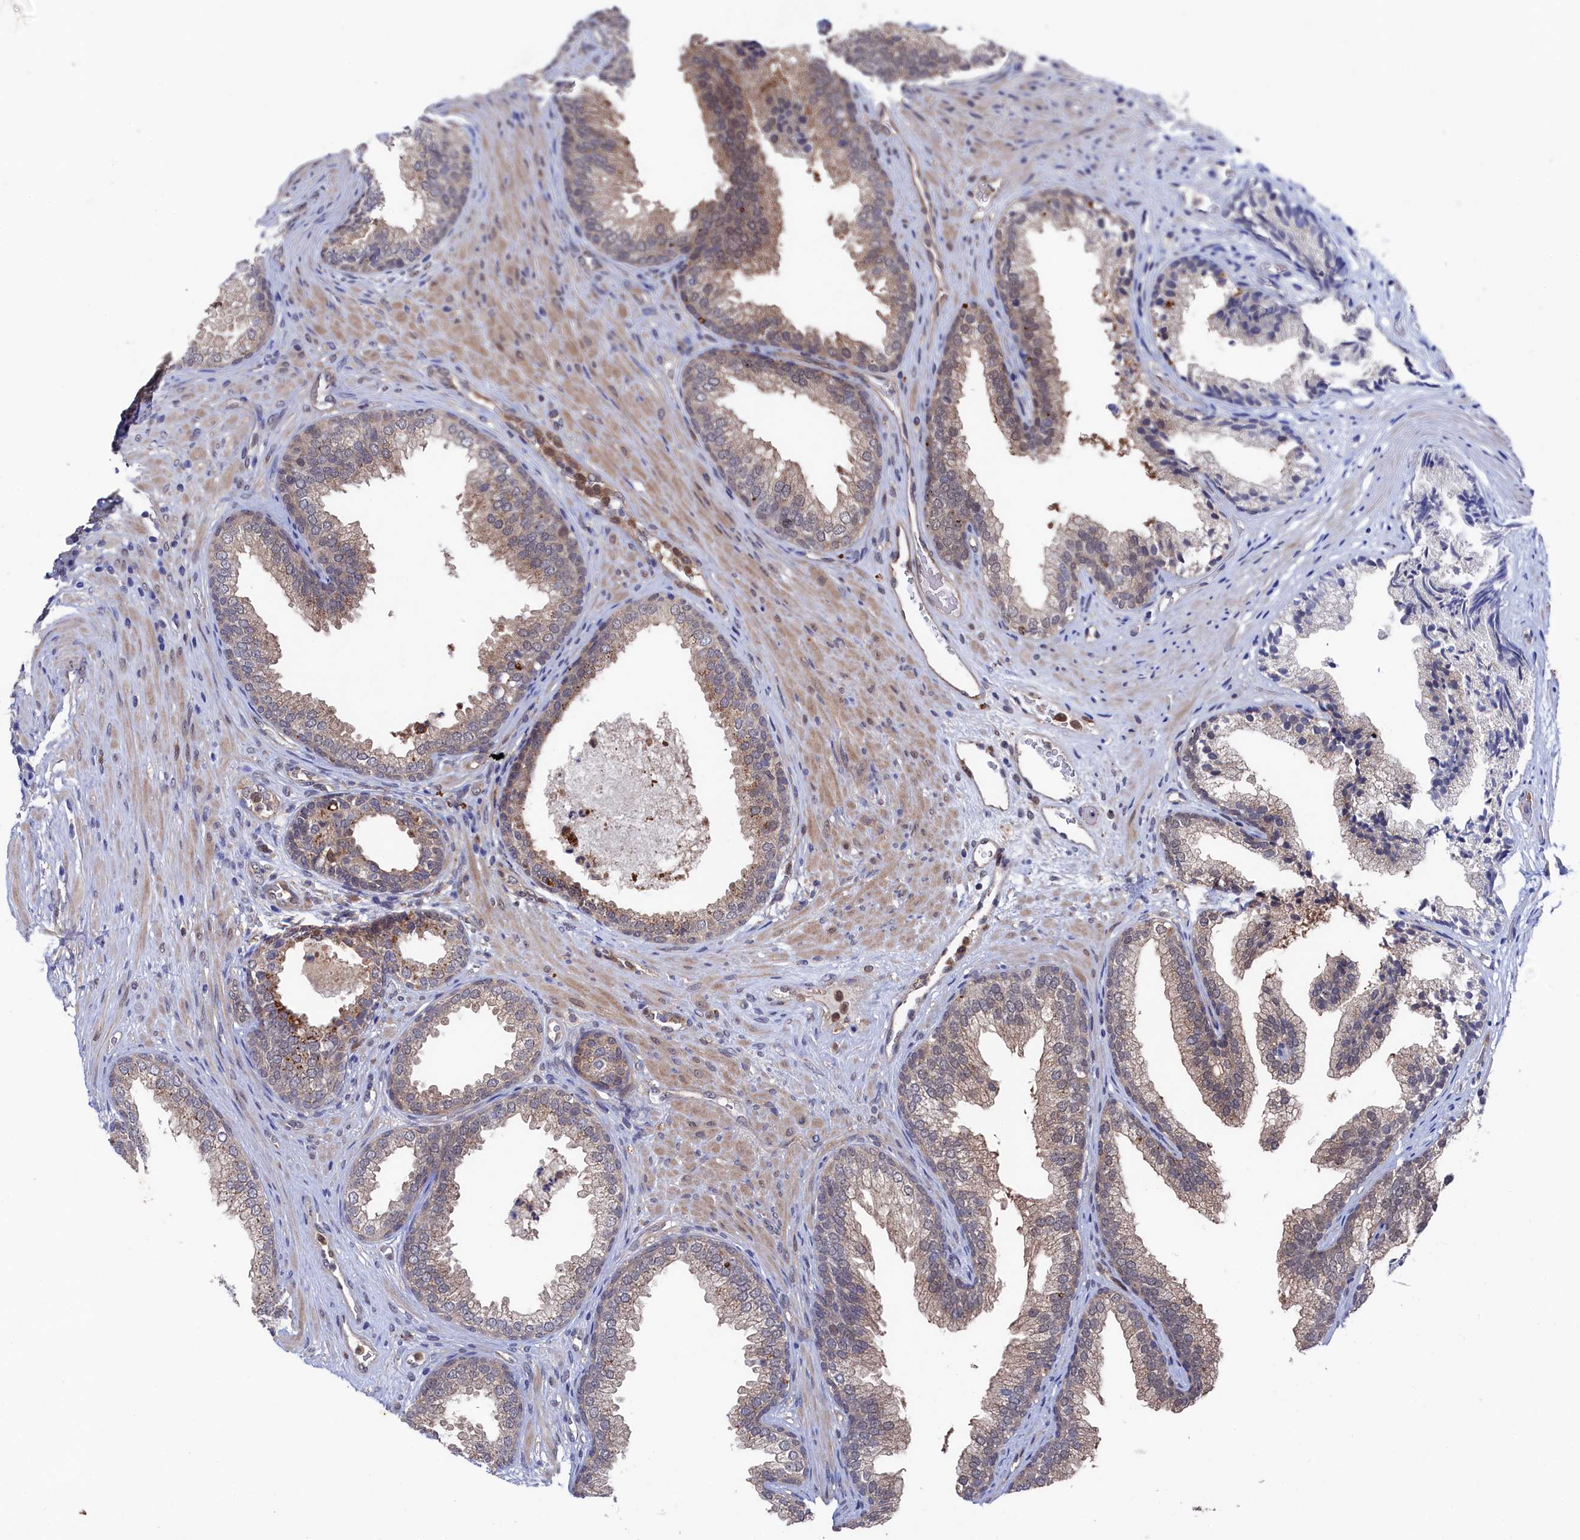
{"staining": {"intensity": "moderate", "quantity": "25%-75%", "location": "cytoplasmic/membranous"}, "tissue": "prostate", "cell_type": "Glandular cells", "image_type": "normal", "snomed": [{"axis": "morphology", "description": "Normal tissue, NOS"}, {"axis": "topography", "description": "Prostate"}], "caption": "Protein staining demonstrates moderate cytoplasmic/membranous expression in approximately 25%-75% of glandular cells in benign prostate.", "gene": "RNH1", "patient": {"sex": "male", "age": 76}}